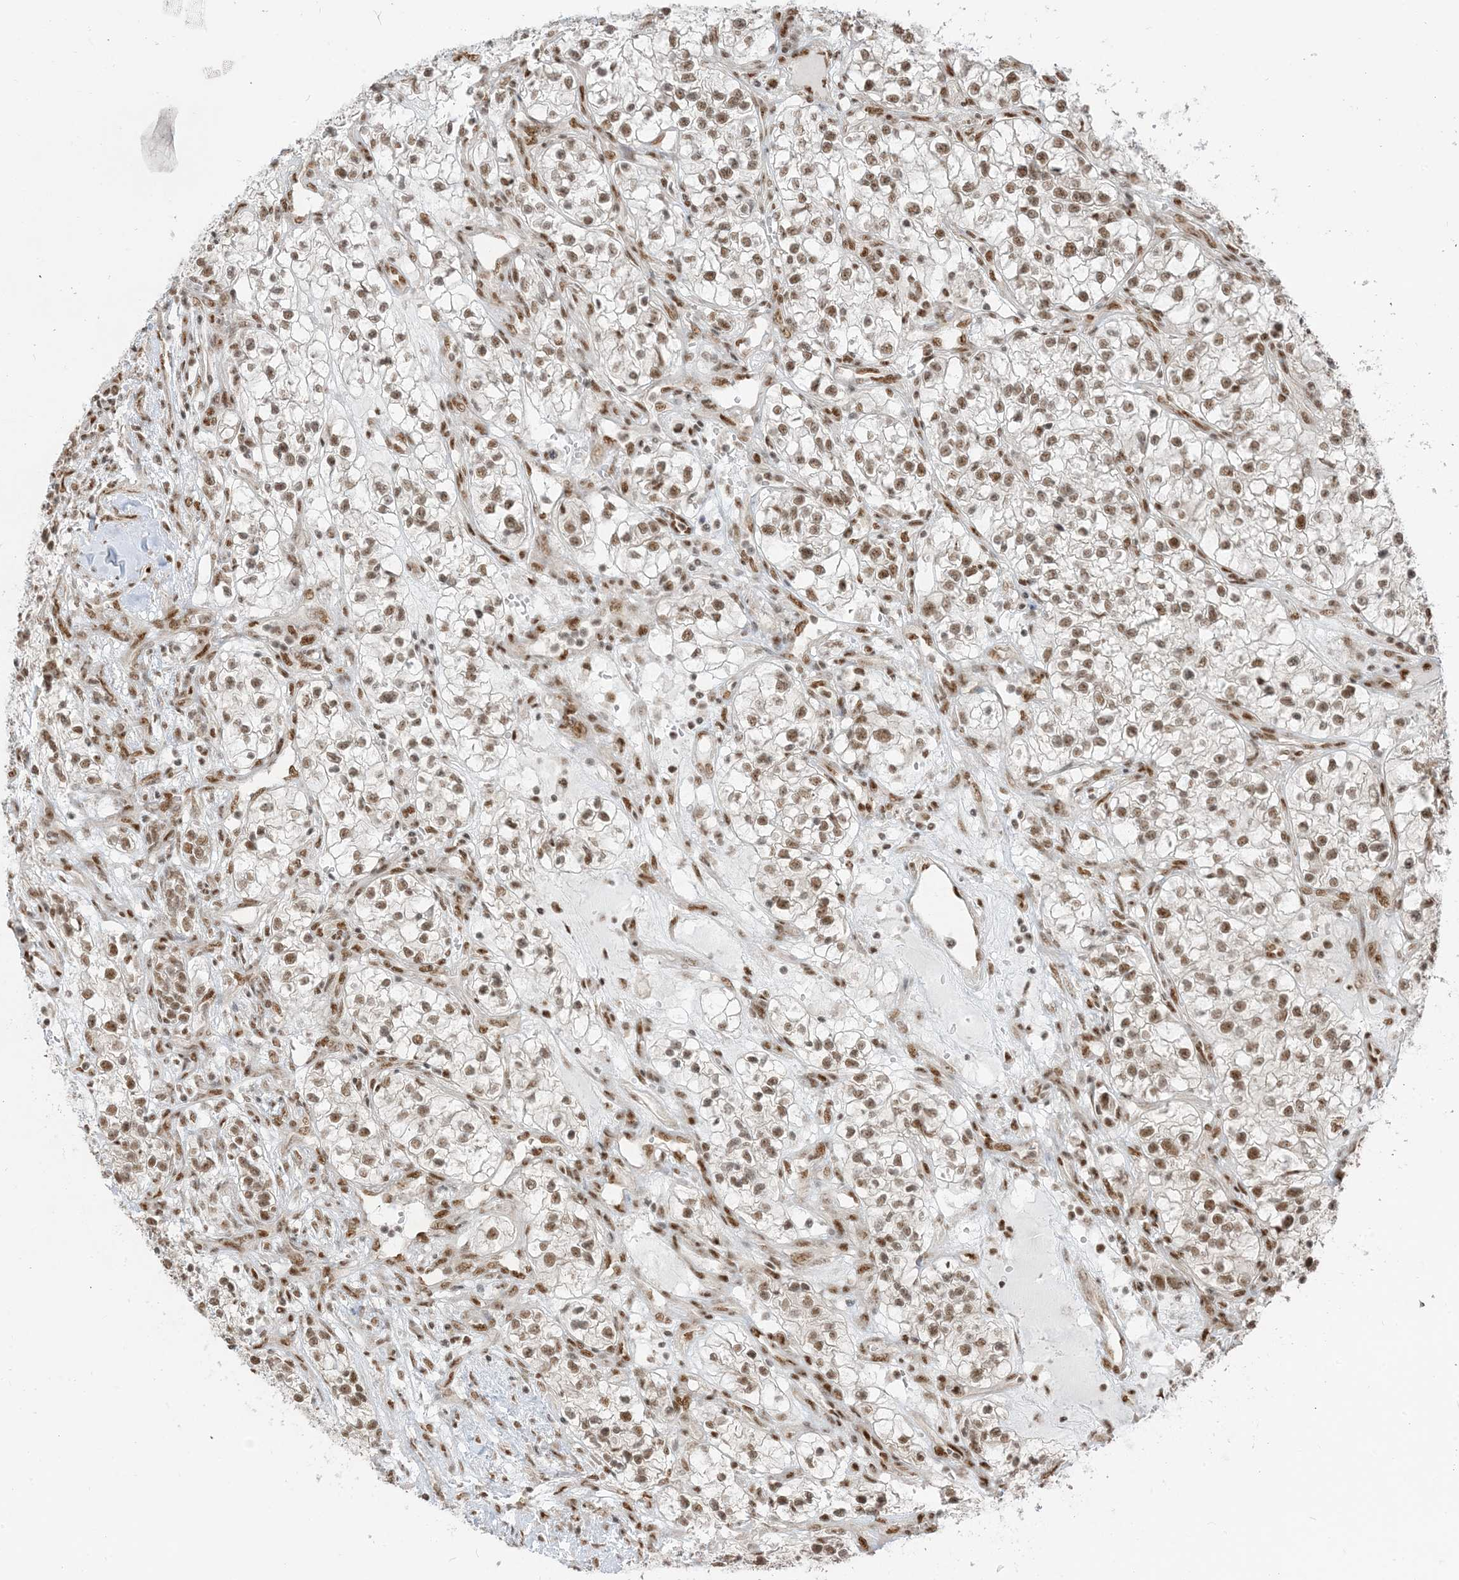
{"staining": {"intensity": "moderate", "quantity": ">75%", "location": "nuclear"}, "tissue": "renal cancer", "cell_type": "Tumor cells", "image_type": "cancer", "snomed": [{"axis": "morphology", "description": "Adenocarcinoma, NOS"}, {"axis": "topography", "description": "Kidney"}], "caption": "Immunohistochemical staining of human renal cancer (adenocarcinoma) exhibits medium levels of moderate nuclear protein expression in approximately >75% of tumor cells.", "gene": "ARGLU1", "patient": {"sex": "female", "age": 57}}